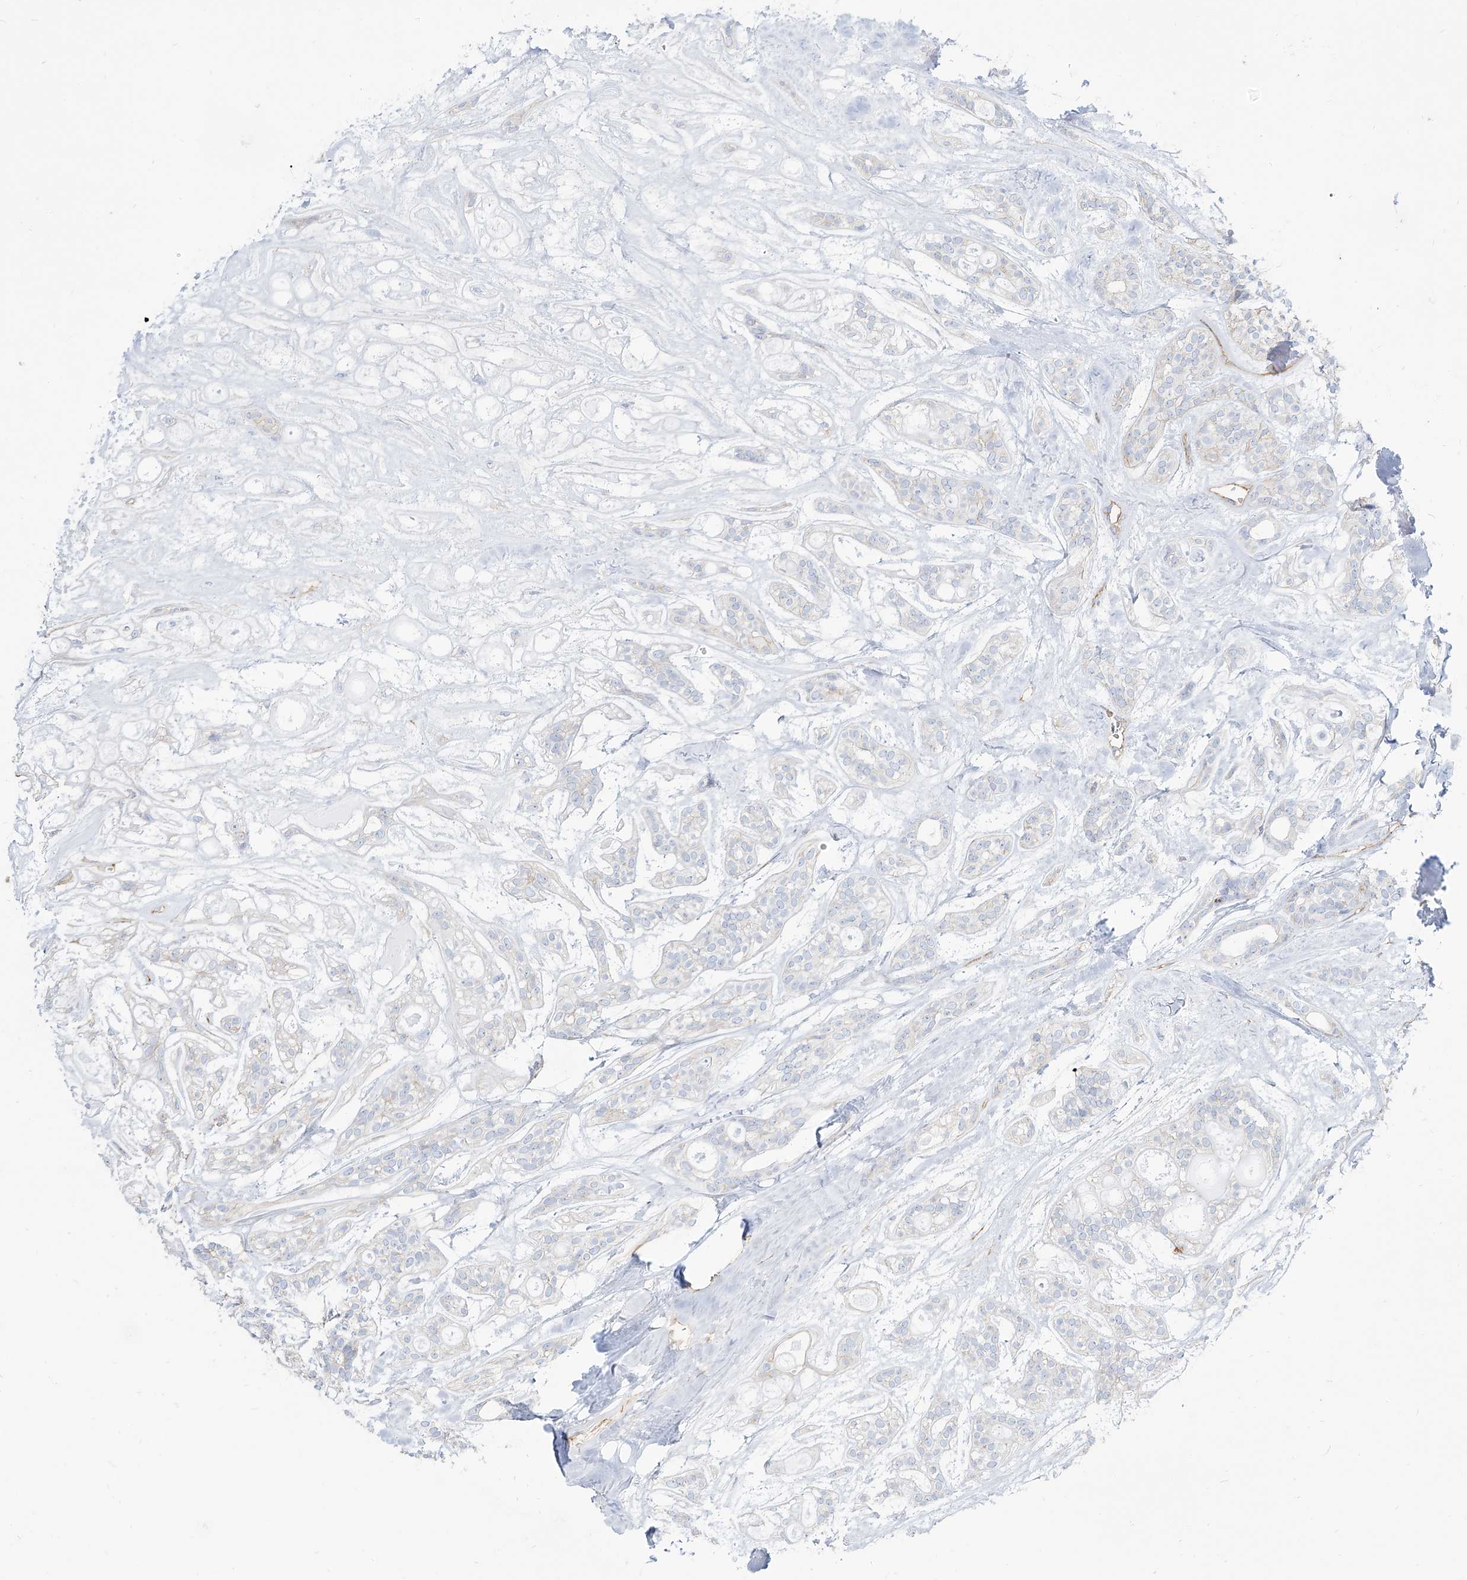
{"staining": {"intensity": "negative", "quantity": "none", "location": "none"}, "tissue": "head and neck cancer", "cell_type": "Tumor cells", "image_type": "cancer", "snomed": [{"axis": "morphology", "description": "Adenocarcinoma, NOS"}, {"axis": "topography", "description": "Head-Neck"}], "caption": "This is an IHC image of human head and neck cancer (adenocarcinoma). There is no expression in tumor cells.", "gene": "TXLNB", "patient": {"sex": "male", "age": 66}}